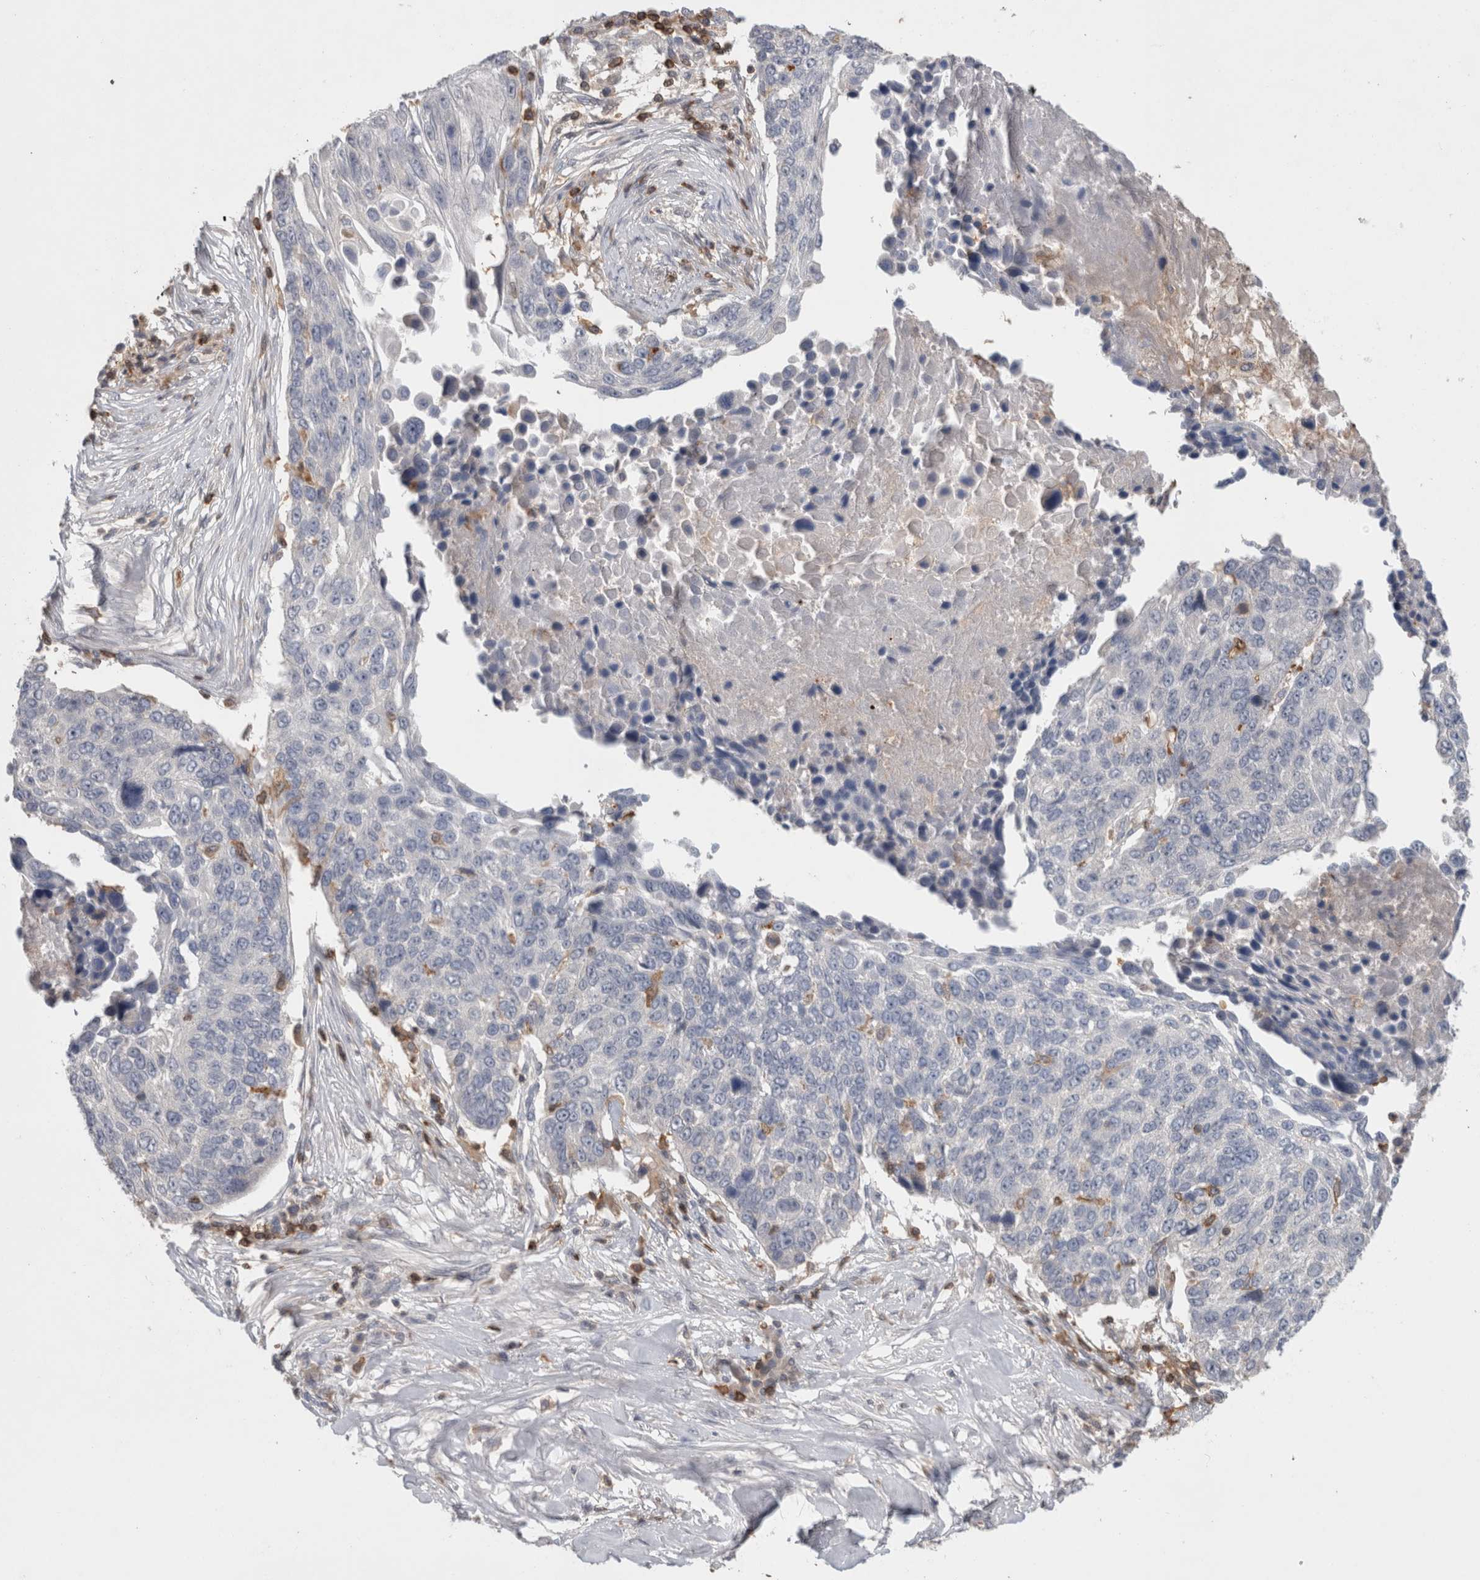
{"staining": {"intensity": "negative", "quantity": "none", "location": "none"}, "tissue": "lung cancer", "cell_type": "Tumor cells", "image_type": "cancer", "snomed": [{"axis": "morphology", "description": "Squamous cell carcinoma, NOS"}, {"axis": "topography", "description": "Lung"}], "caption": "Immunohistochemical staining of human lung cancer (squamous cell carcinoma) demonstrates no significant staining in tumor cells.", "gene": "GFRA2", "patient": {"sex": "male", "age": 66}}